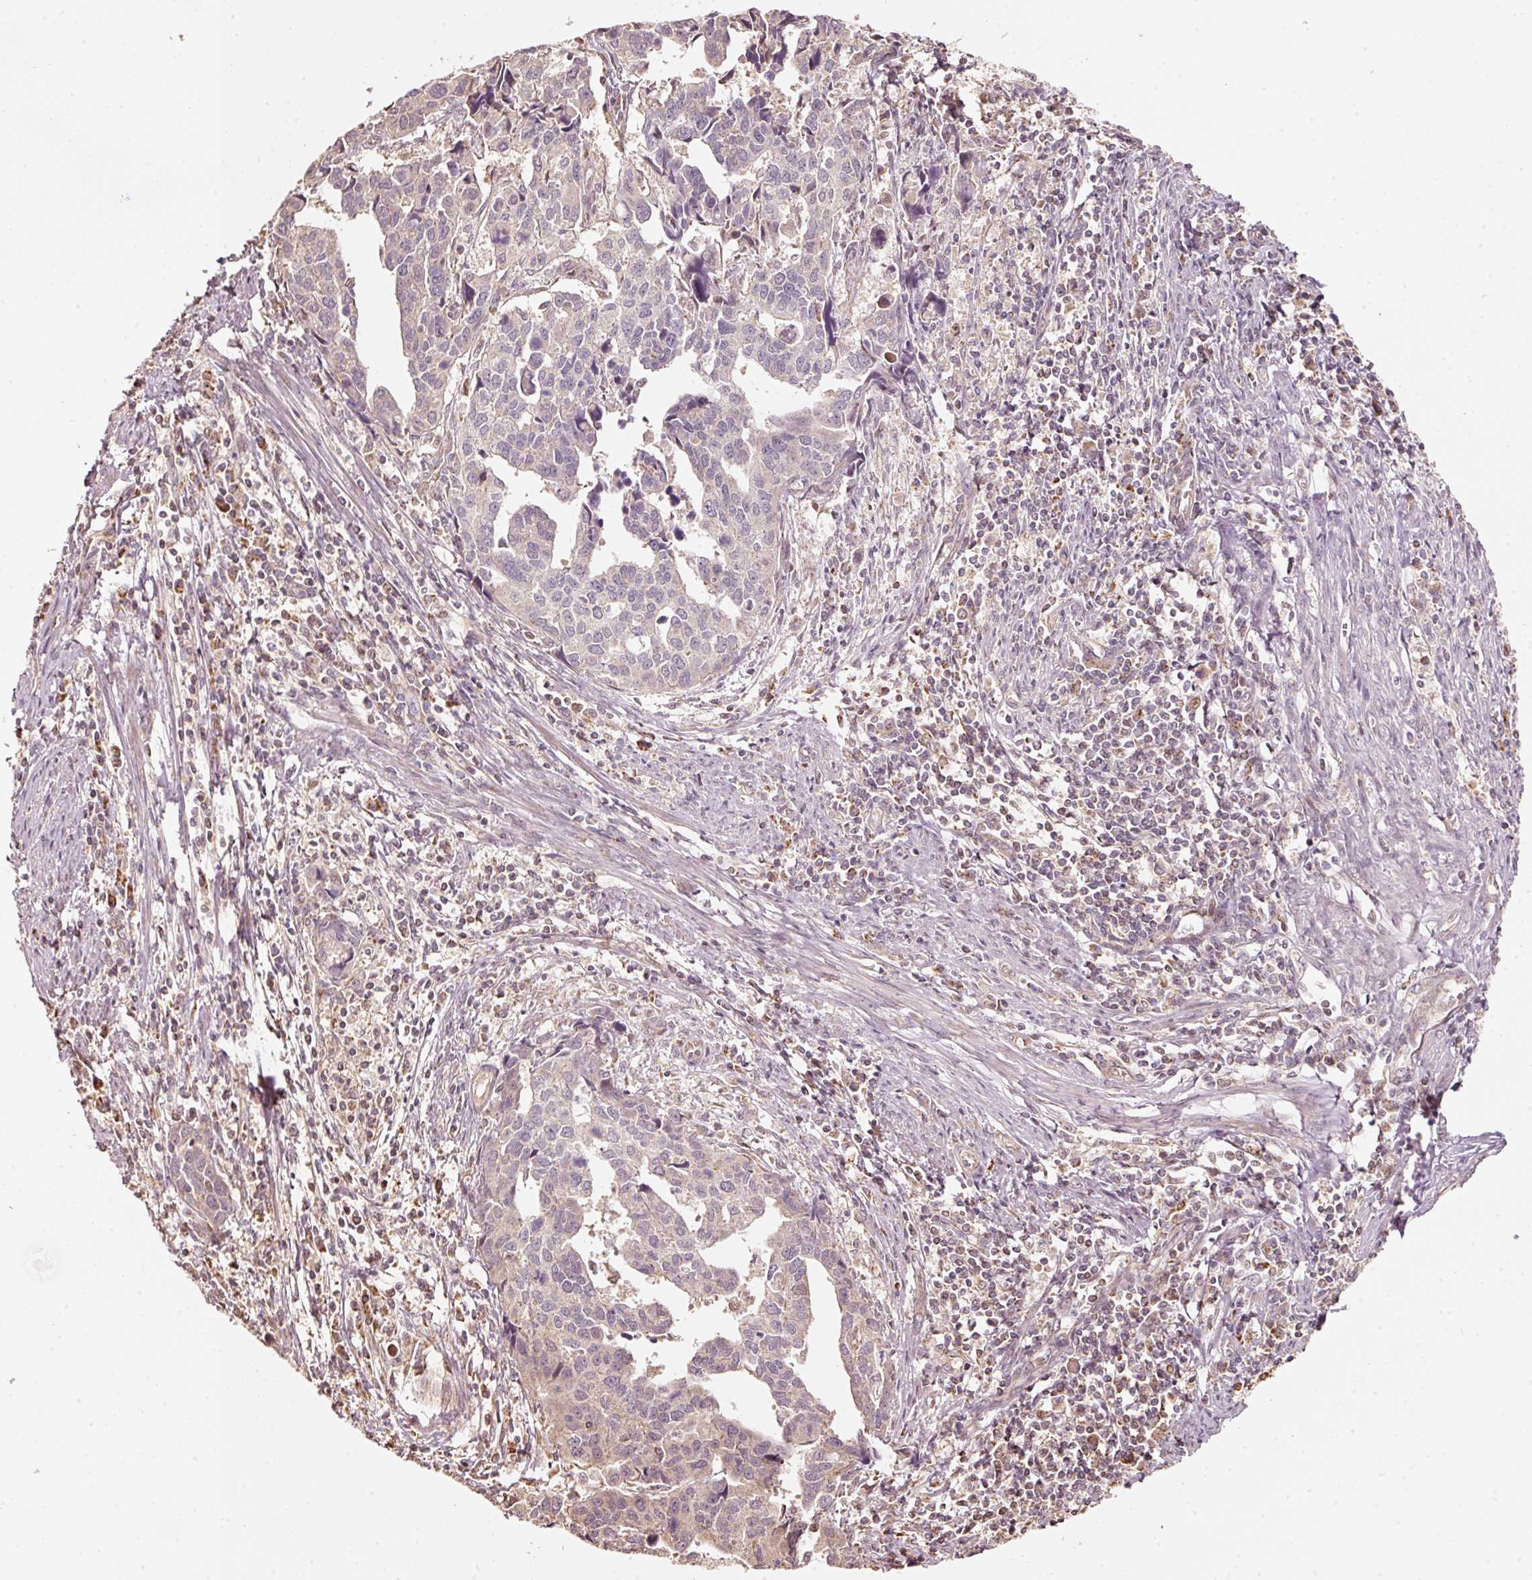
{"staining": {"intensity": "weak", "quantity": "<25%", "location": "cytoplasmic/membranous"}, "tissue": "endometrial cancer", "cell_type": "Tumor cells", "image_type": "cancer", "snomed": [{"axis": "morphology", "description": "Adenocarcinoma, NOS"}, {"axis": "topography", "description": "Endometrium"}], "caption": "A high-resolution photomicrograph shows immunohistochemistry (IHC) staining of endometrial cancer (adenocarcinoma), which shows no significant staining in tumor cells. (Stains: DAB (3,3'-diaminobenzidine) IHC with hematoxylin counter stain, Microscopy: brightfield microscopy at high magnification).", "gene": "RAB35", "patient": {"sex": "female", "age": 73}}